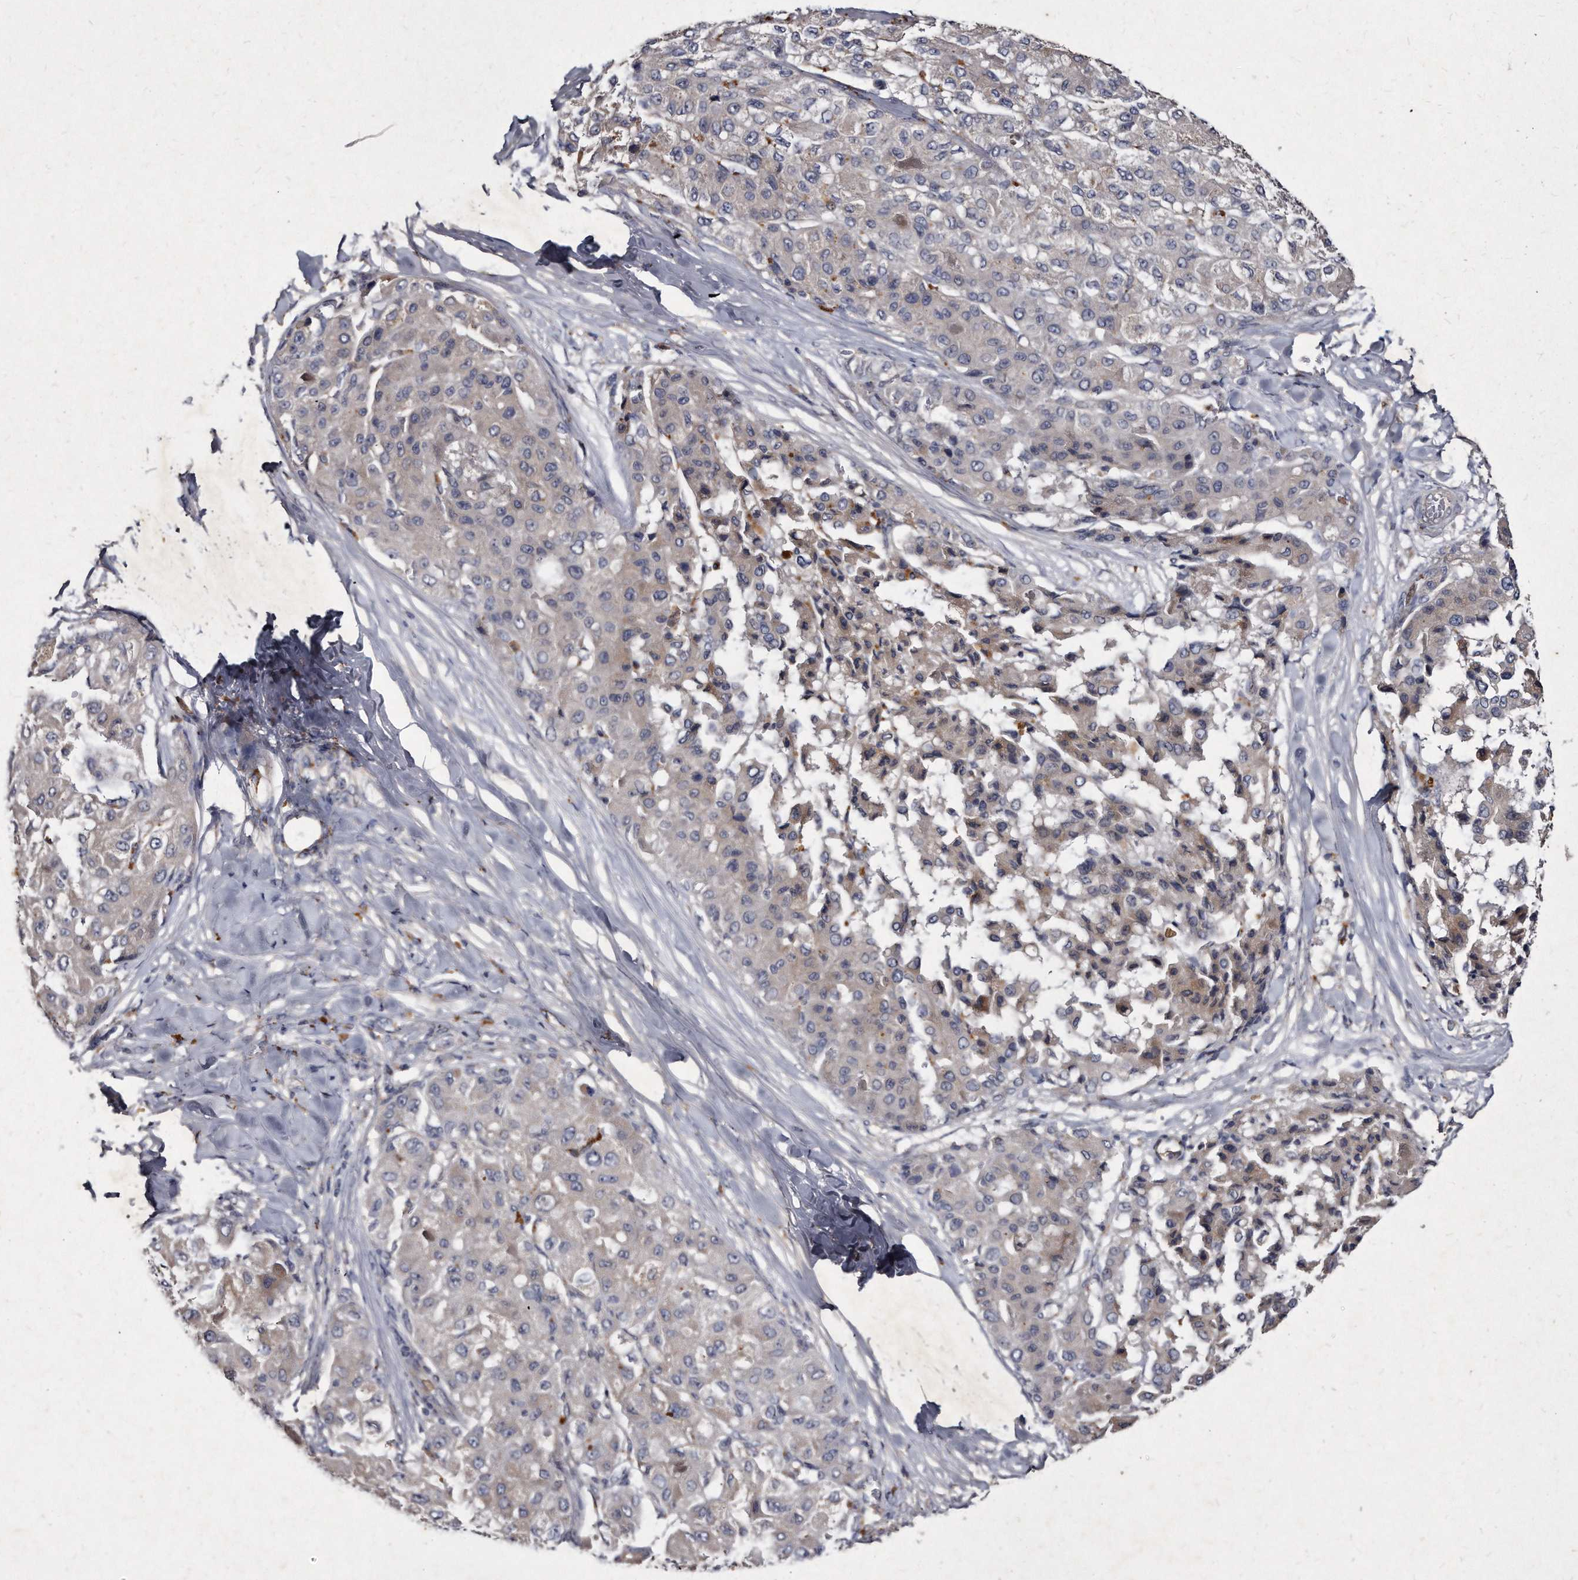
{"staining": {"intensity": "weak", "quantity": "<25%", "location": "cytoplasmic/membranous"}, "tissue": "liver cancer", "cell_type": "Tumor cells", "image_type": "cancer", "snomed": [{"axis": "morphology", "description": "Carcinoma, Hepatocellular, NOS"}, {"axis": "topography", "description": "Liver"}], "caption": "Protein analysis of liver cancer (hepatocellular carcinoma) shows no significant positivity in tumor cells. Brightfield microscopy of immunohistochemistry (IHC) stained with DAB (brown) and hematoxylin (blue), captured at high magnification.", "gene": "KLHDC3", "patient": {"sex": "male", "age": 80}}